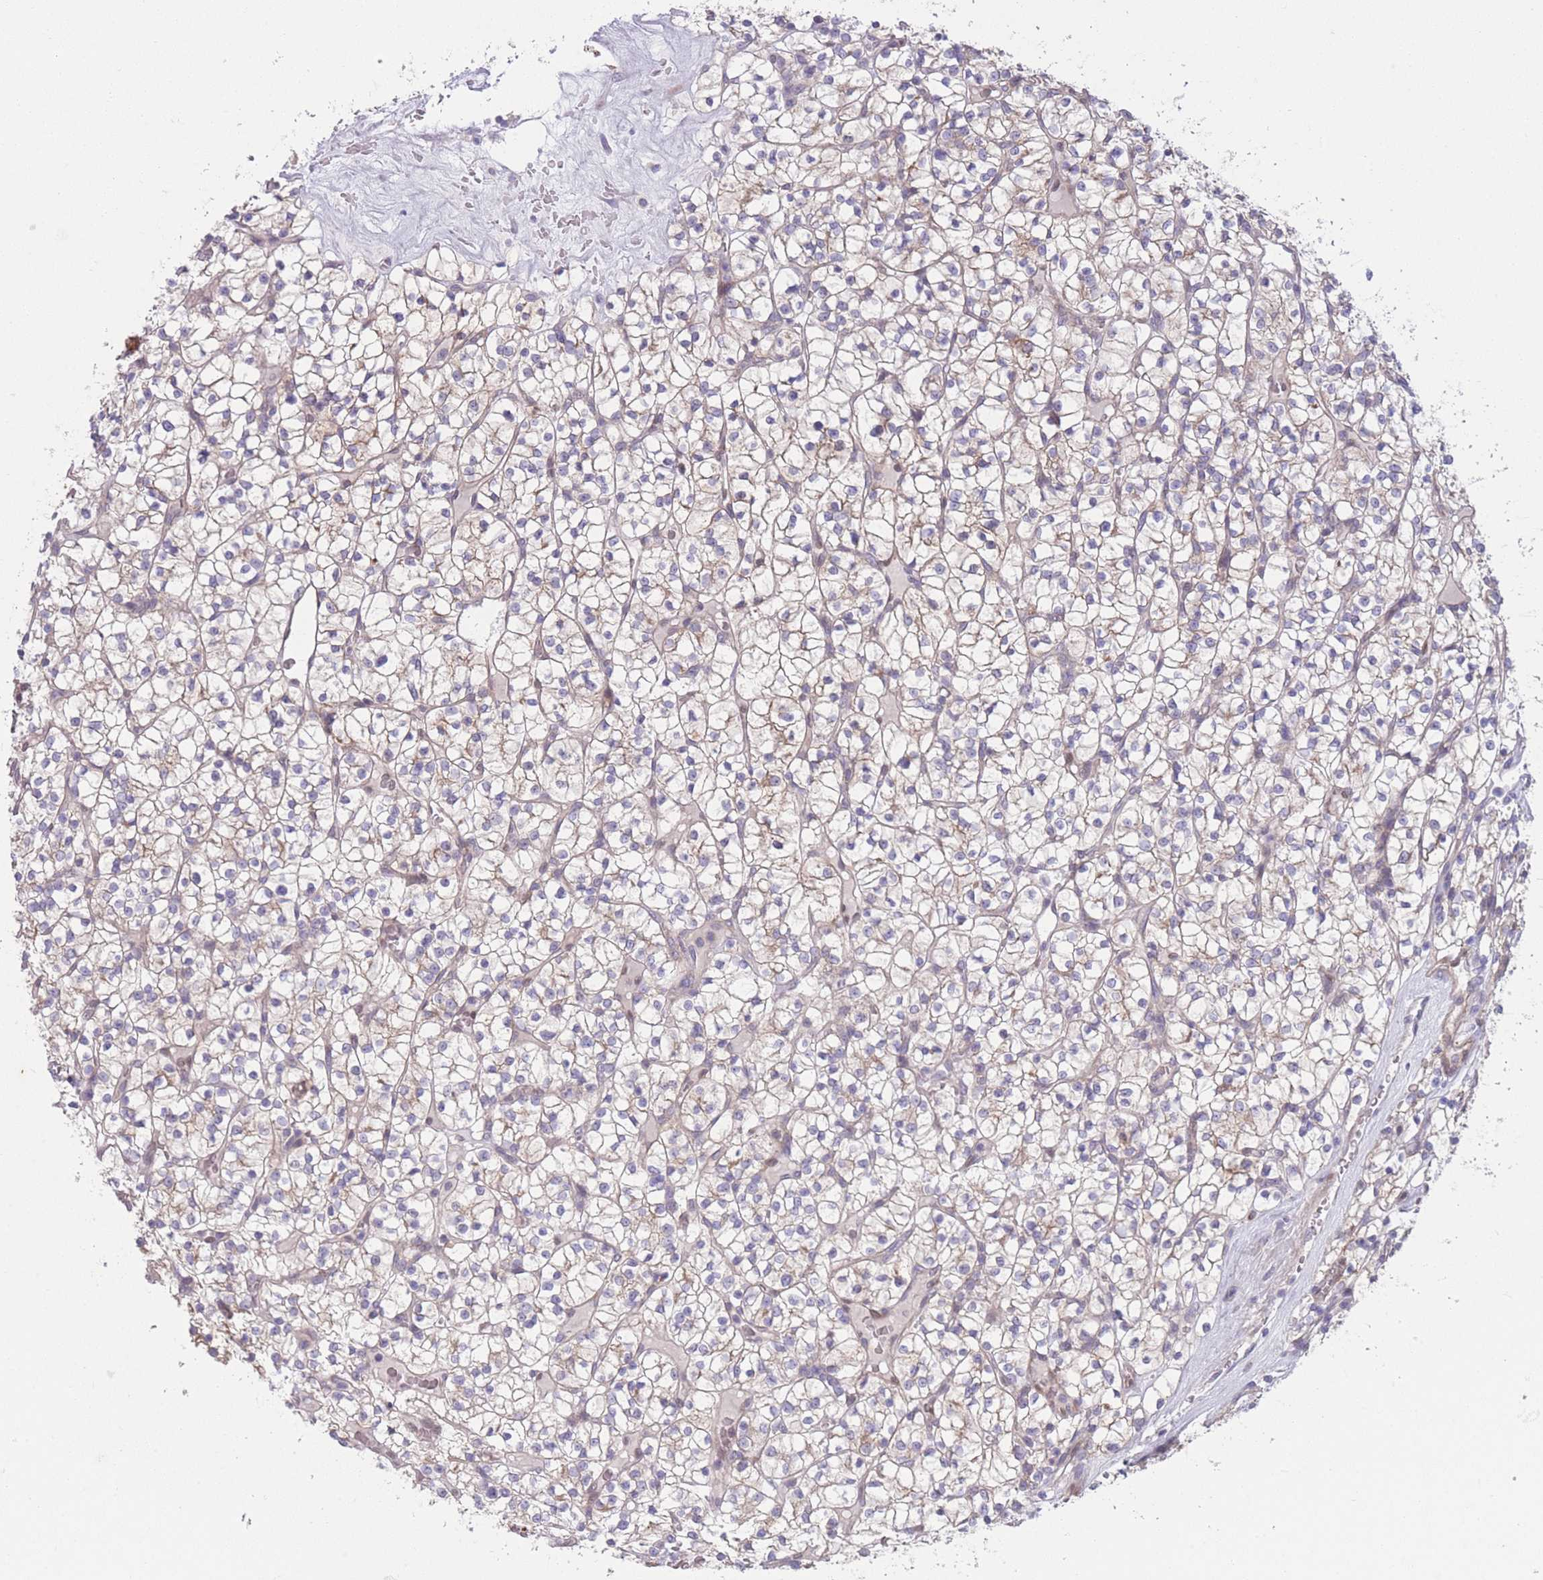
{"staining": {"intensity": "negative", "quantity": "none", "location": "none"}, "tissue": "renal cancer", "cell_type": "Tumor cells", "image_type": "cancer", "snomed": [{"axis": "morphology", "description": "Adenocarcinoma, NOS"}, {"axis": "topography", "description": "Kidney"}], "caption": "Tumor cells are negative for protein expression in human renal adenocarcinoma.", "gene": "CCT6B", "patient": {"sex": "female", "age": 64}}